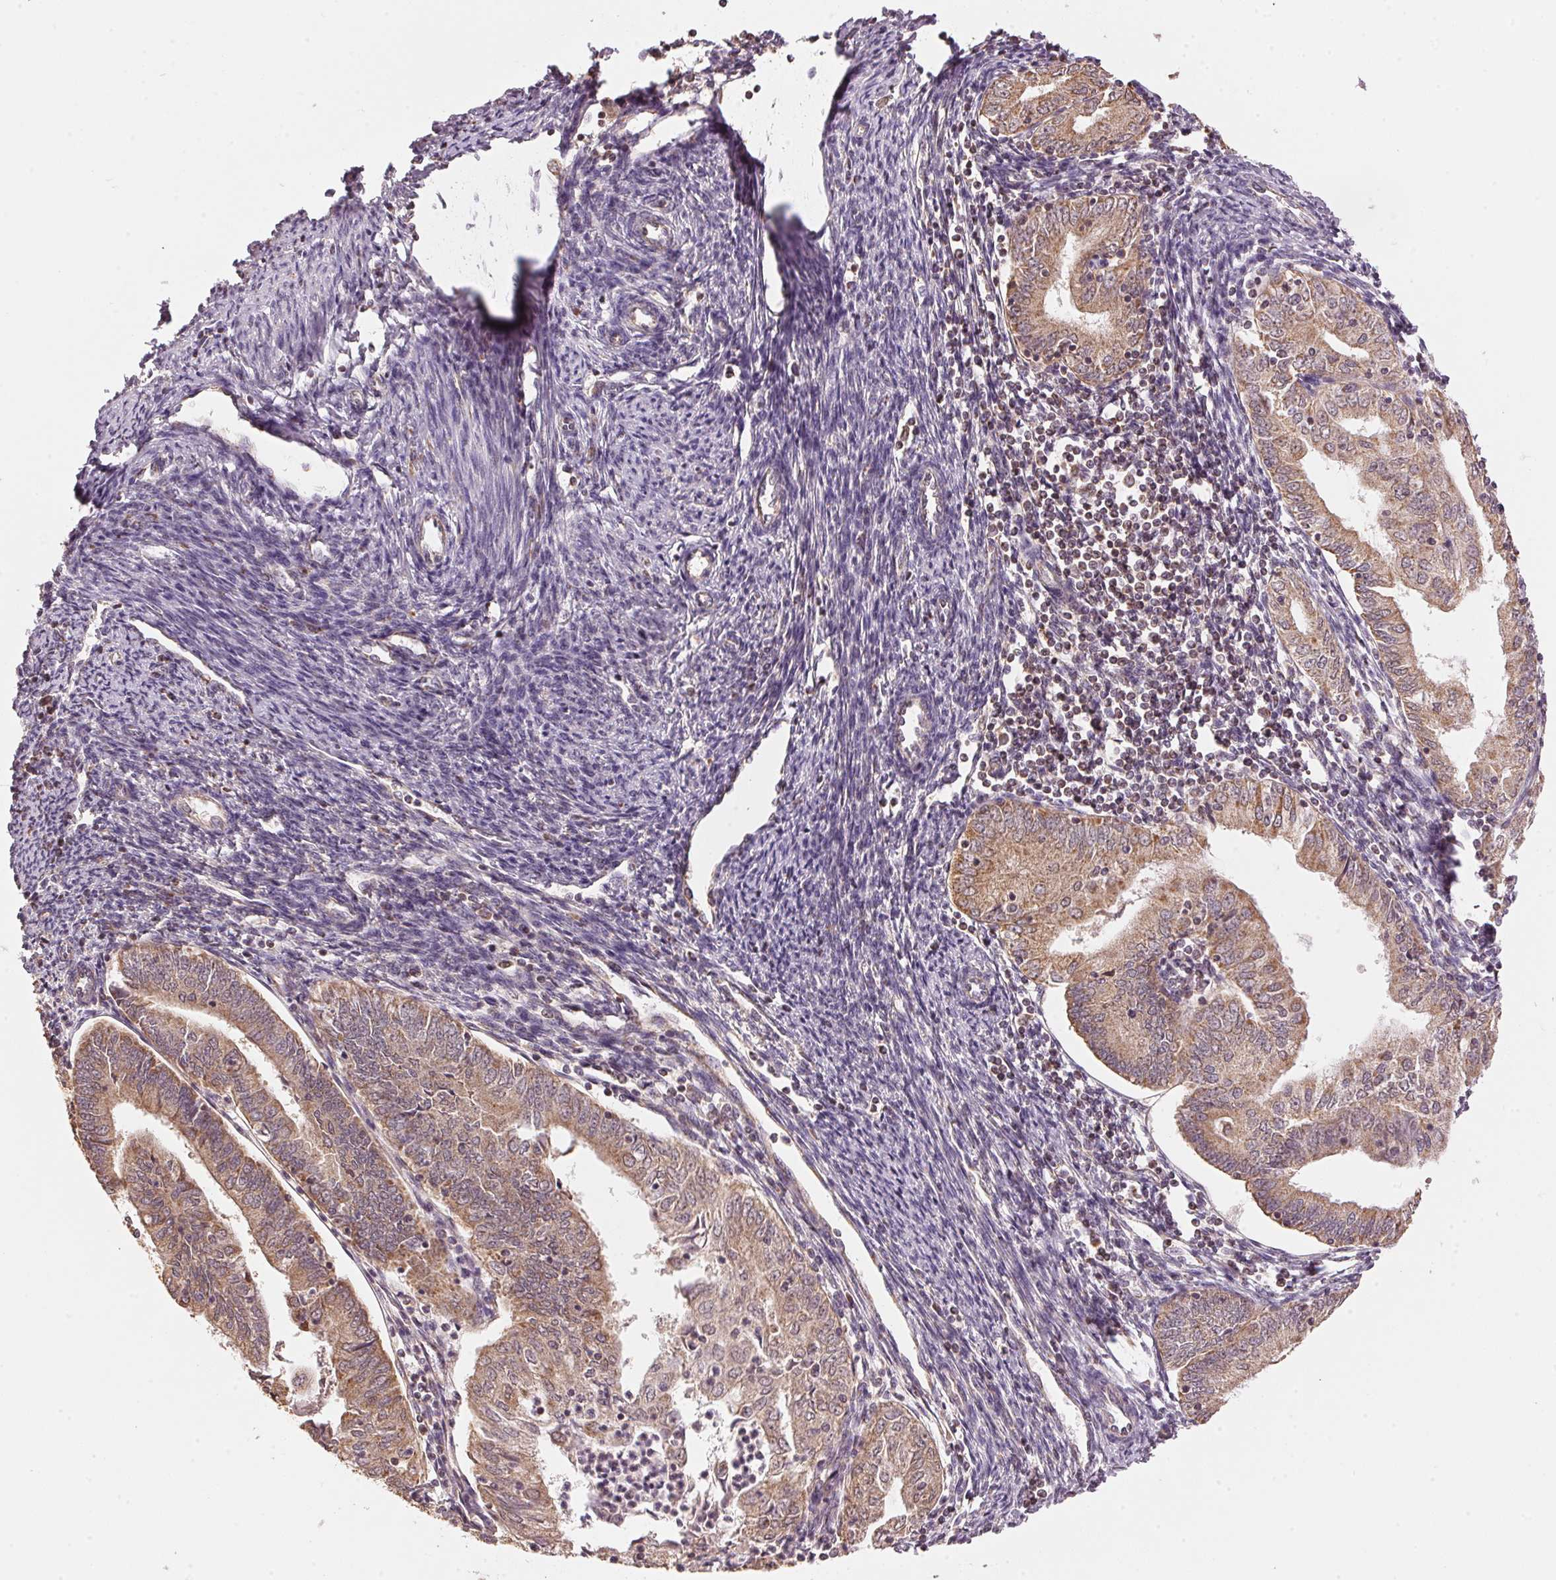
{"staining": {"intensity": "moderate", "quantity": ">75%", "location": "cytoplasmic/membranous"}, "tissue": "endometrial cancer", "cell_type": "Tumor cells", "image_type": "cancer", "snomed": [{"axis": "morphology", "description": "Adenocarcinoma, NOS"}, {"axis": "topography", "description": "Endometrium"}], "caption": "An IHC photomicrograph of neoplastic tissue is shown. Protein staining in brown highlights moderate cytoplasmic/membranous positivity in adenocarcinoma (endometrial) within tumor cells.", "gene": "ARHGAP6", "patient": {"sex": "female", "age": 55}}